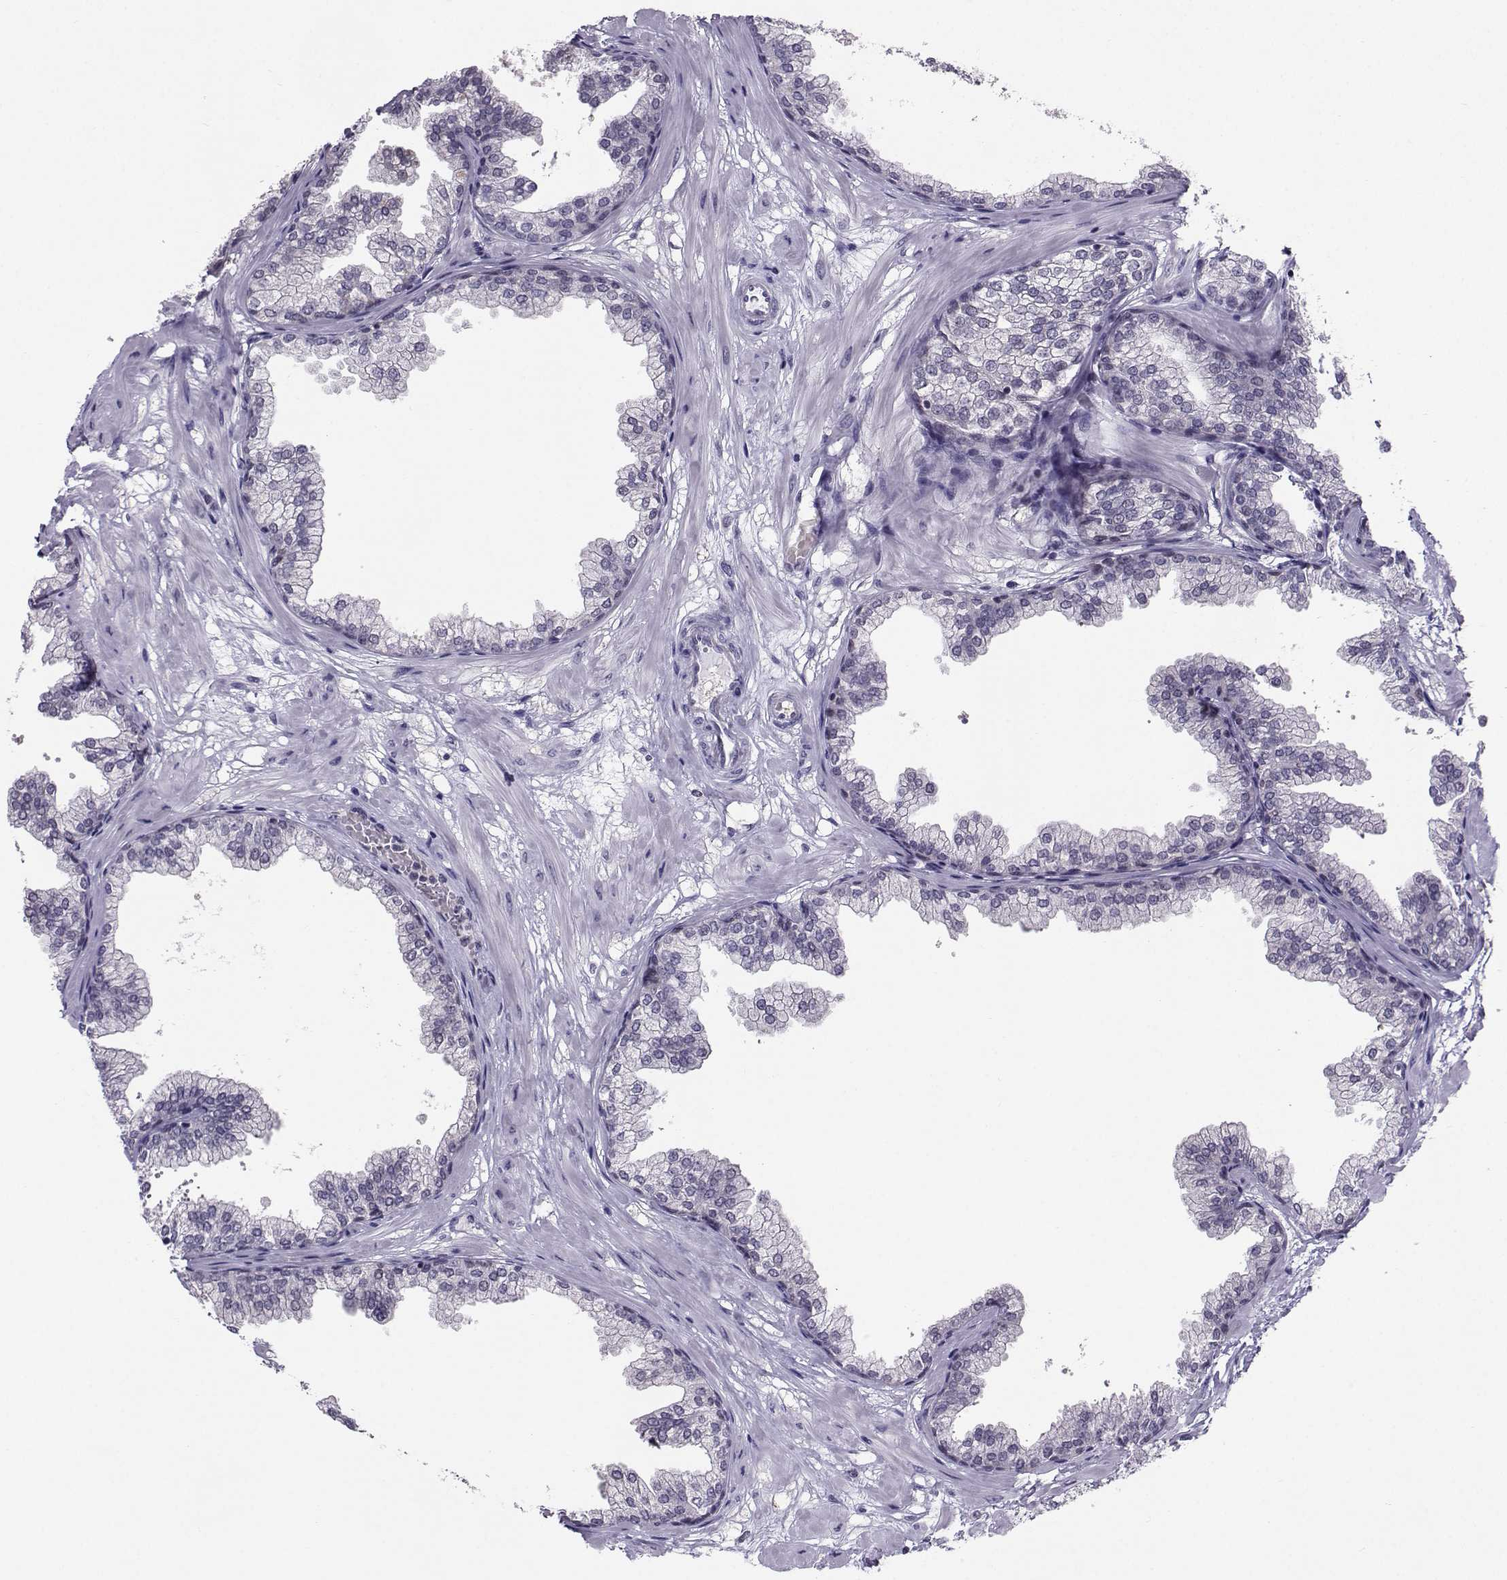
{"staining": {"intensity": "negative", "quantity": "none", "location": "none"}, "tissue": "prostate", "cell_type": "Glandular cells", "image_type": "normal", "snomed": [{"axis": "morphology", "description": "Normal tissue, NOS"}, {"axis": "topography", "description": "Prostate"}], "caption": "This is an IHC photomicrograph of normal human prostate. There is no staining in glandular cells.", "gene": "PGK1", "patient": {"sex": "male", "age": 37}}